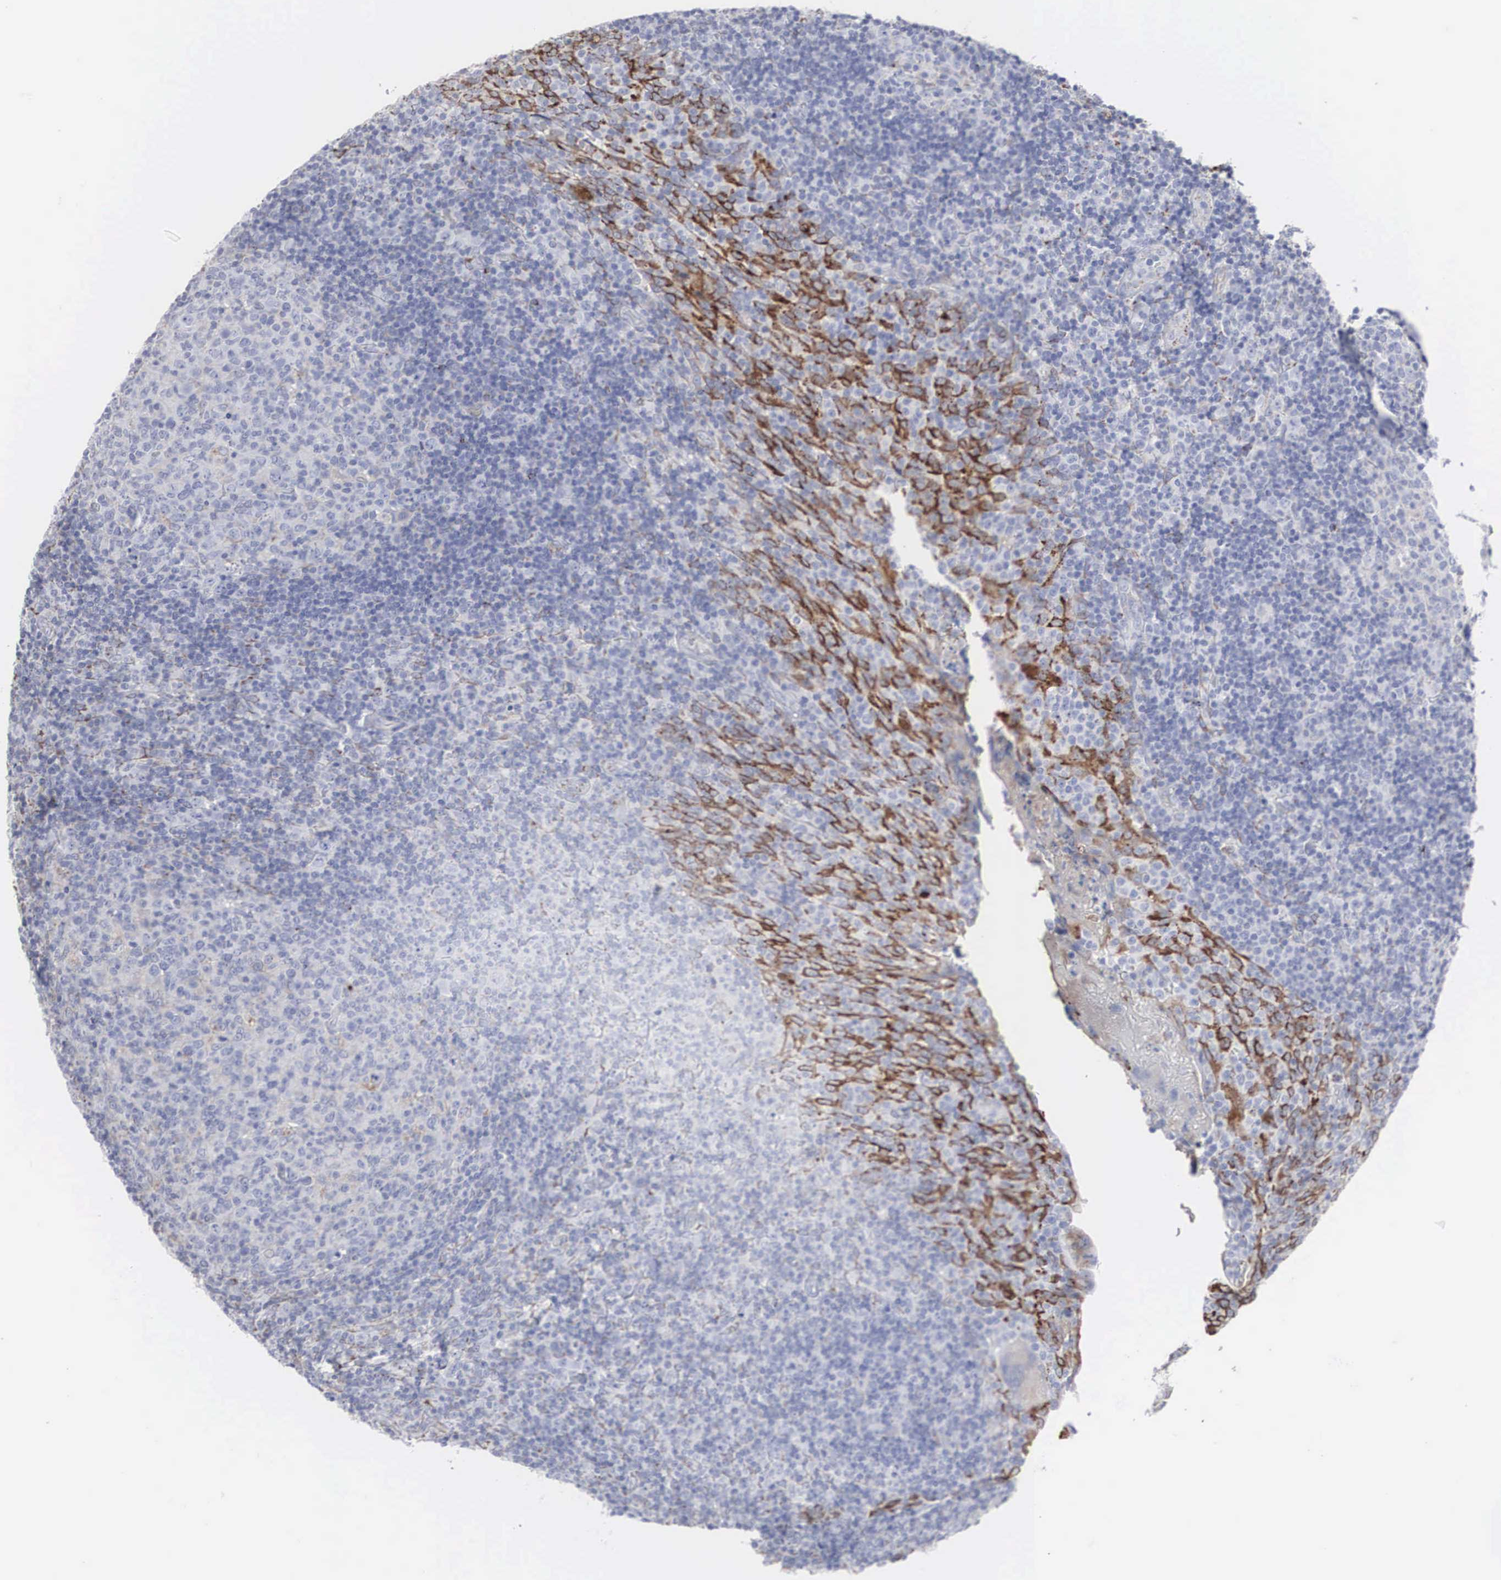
{"staining": {"intensity": "weak", "quantity": "<25%", "location": "cytoplasmic/membranous"}, "tissue": "tonsil", "cell_type": "Germinal center cells", "image_type": "normal", "snomed": [{"axis": "morphology", "description": "Normal tissue, NOS"}, {"axis": "topography", "description": "Tonsil"}], "caption": "DAB (3,3'-diaminobenzidine) immunohistochemical staining of normal human tonsil displays no significant positivity in germinal center cells. (DAB (3,3'-diaminobenzidine) IHC visualized using brightfield microscopy, high magnification).", "gene": "LGALS3BP", "patient": {"sex": "female", "age": 3}}